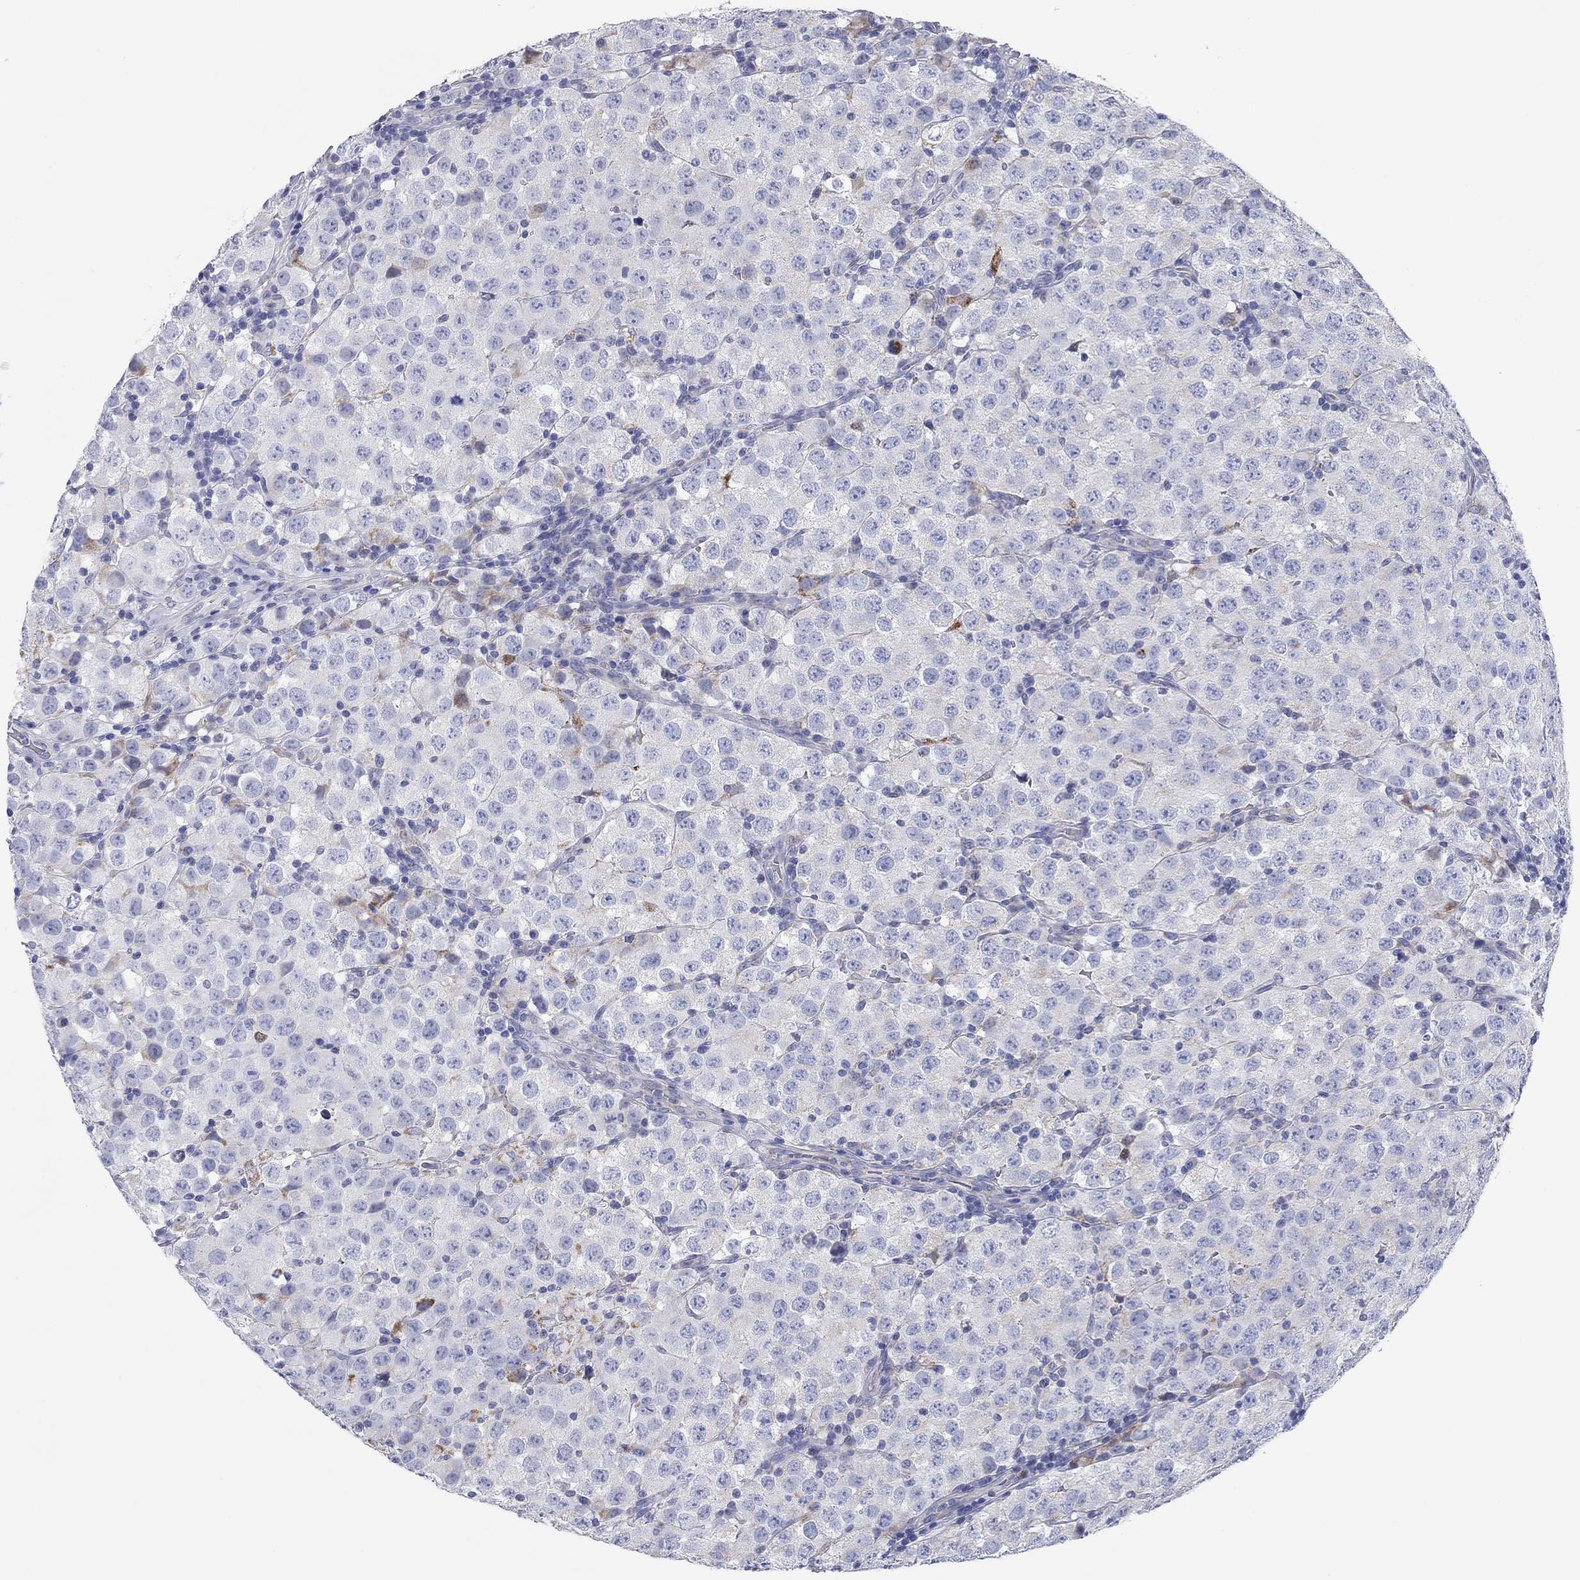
{"staining": {"intensity": "moderate", "quantity": "<25%", "location": "cytoplasmic/membranous"}, "tissue": "testis cancer", "cell_type": "Tumor cells", "image_type": "cancer", "snomed": [{"axis": "morphology", "description": "Seminoma, NOS"}, {"axis": "topography", "description": "Testis"}], "caption": "Testis cancer (seminoma) tissue displays moderate cytoplasmic/membranous staining in about <25% of tumor cells, visualized by immunohistochemistry.", "gene": "CHI3L2", "patient": {"sex": "male", "age": 34}}